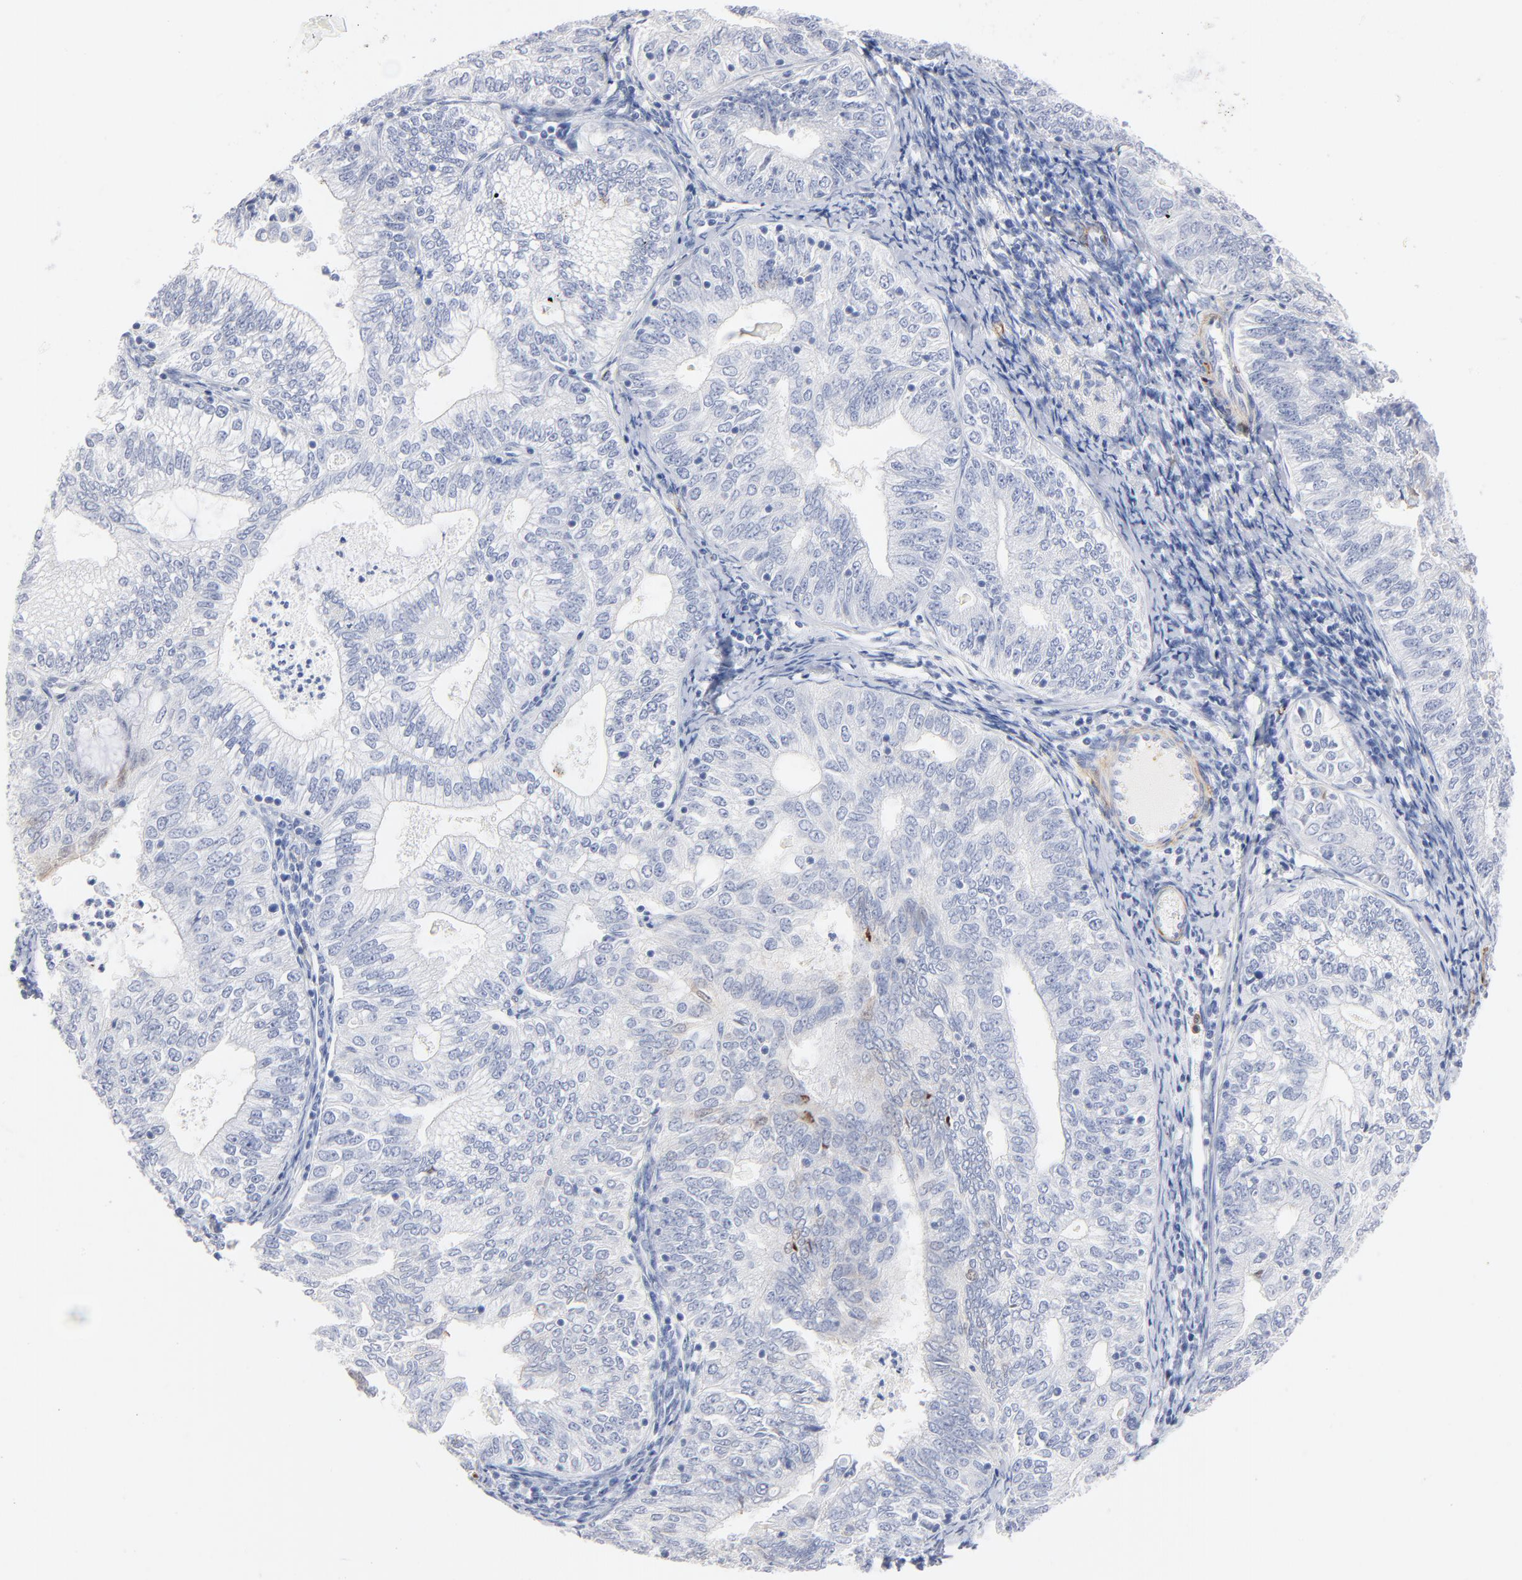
{"staining": {"intensity": "negative", "quantity": "none", "location": "none"}, "tissue": "endometrial cancer", "cell_type": "Tumor cells", "image_type": "cancer", "snomed": [{"axis": "morphology", "description": "Adenocarcinoma, NOS"}, {"axis": "topography", "description": "Endometrium"}], "caption": "Immunohistochemistry photomicrograph of human endometrial adenocarcinoma stained for a protein (brown), which exhibits no positivity in tumor cells.", "gene": "AGTR1", "patient": {"sex": "female", "age": 69}}